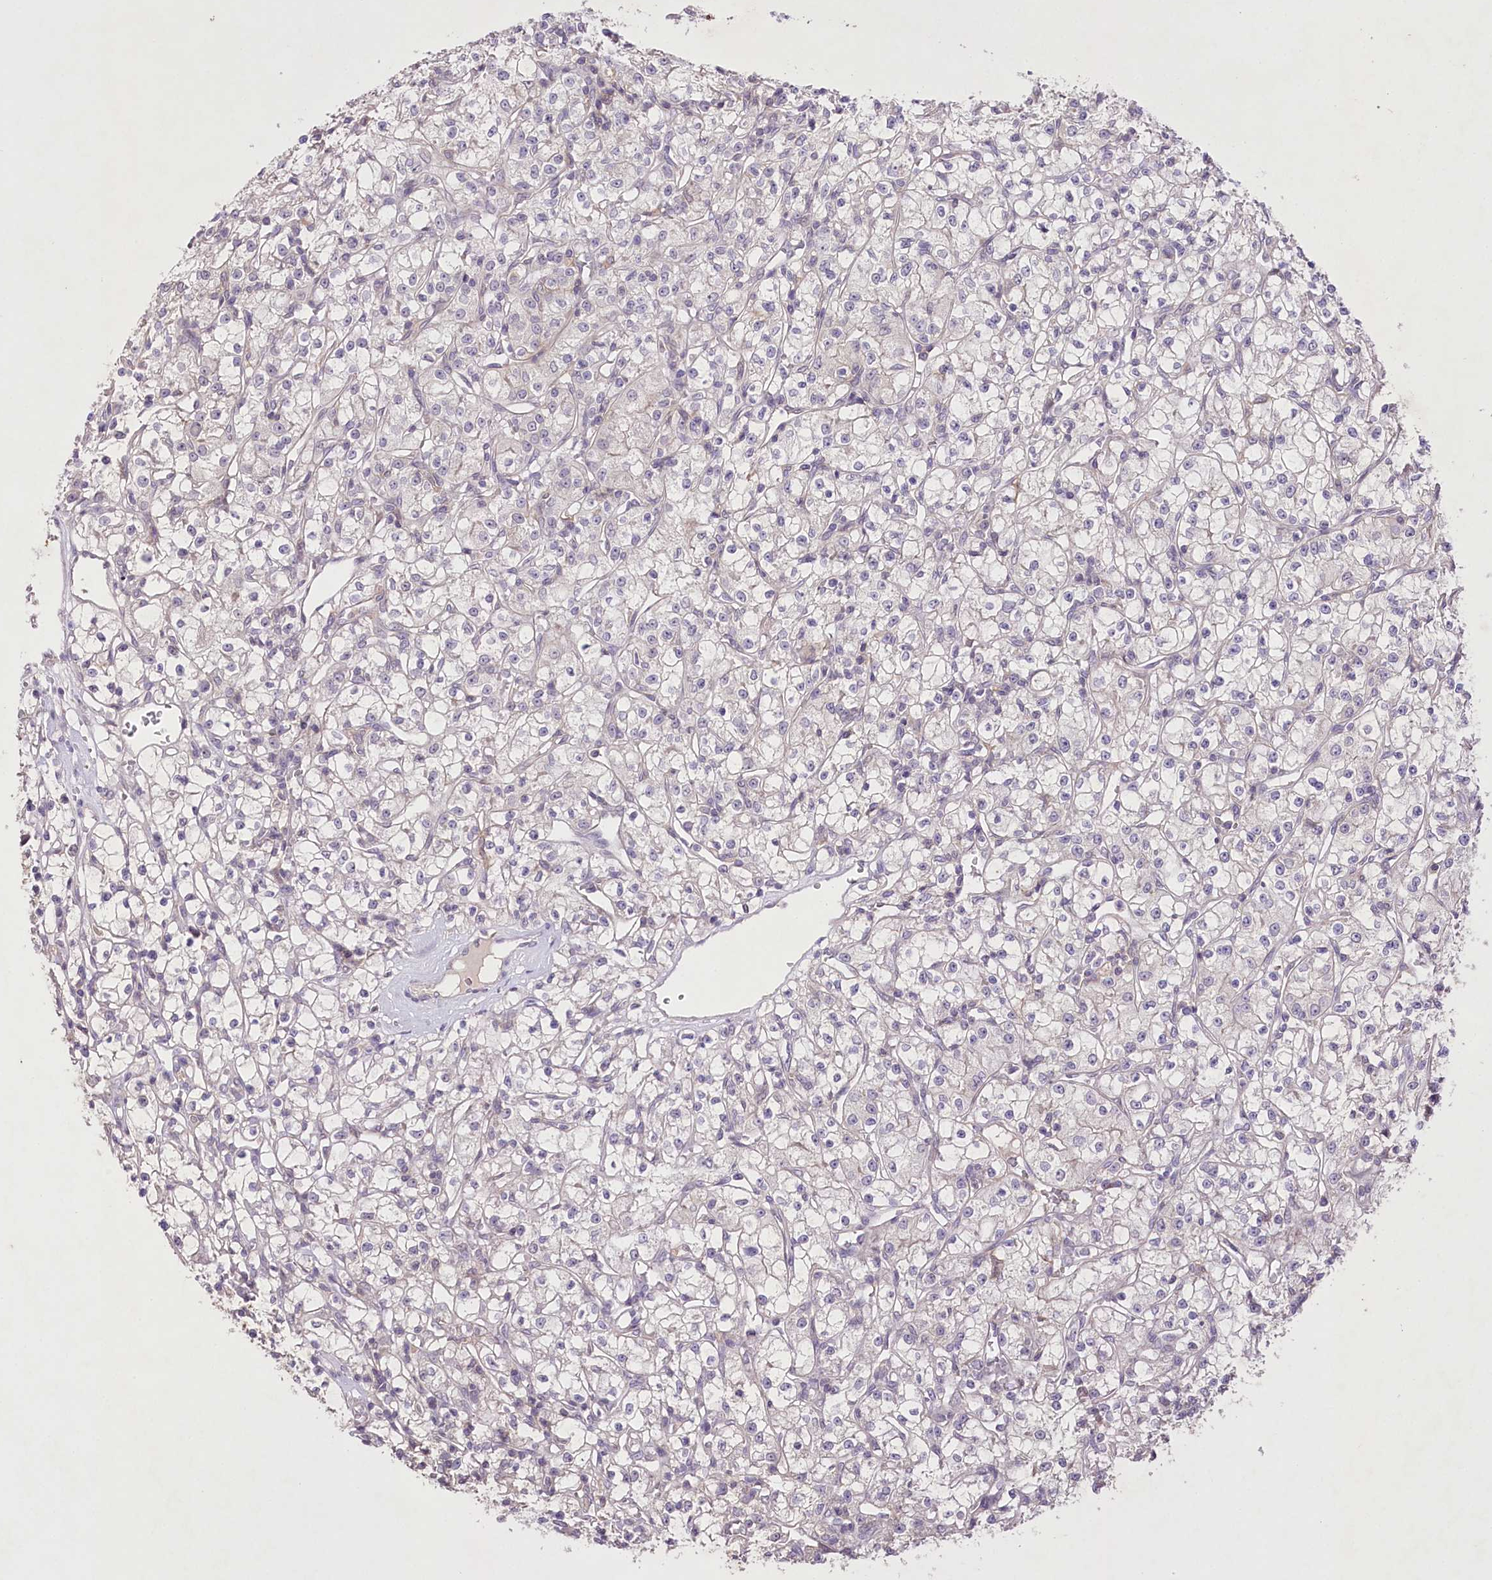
{"staining": {"intensity": "negative", "quantity": "none", "location": "none"}, "tissue": "renal cancer", "cell_type": "Tumor cells", "image_type": "cancer", "snomed": [{"axis": "morphology", "description": "Adenocarcinoma, NOS"}, {"axis": "topography", "description": "Kidney"}], "caption": "This histopathology image is of adenocarcinoma (renal) stained with IHC to label a protein in brown with the nuclei are counter-stained blue. There is no expression in tumor cells.", "gene": "ENPP1", "patient": {"sex": "female", "age": 59}}